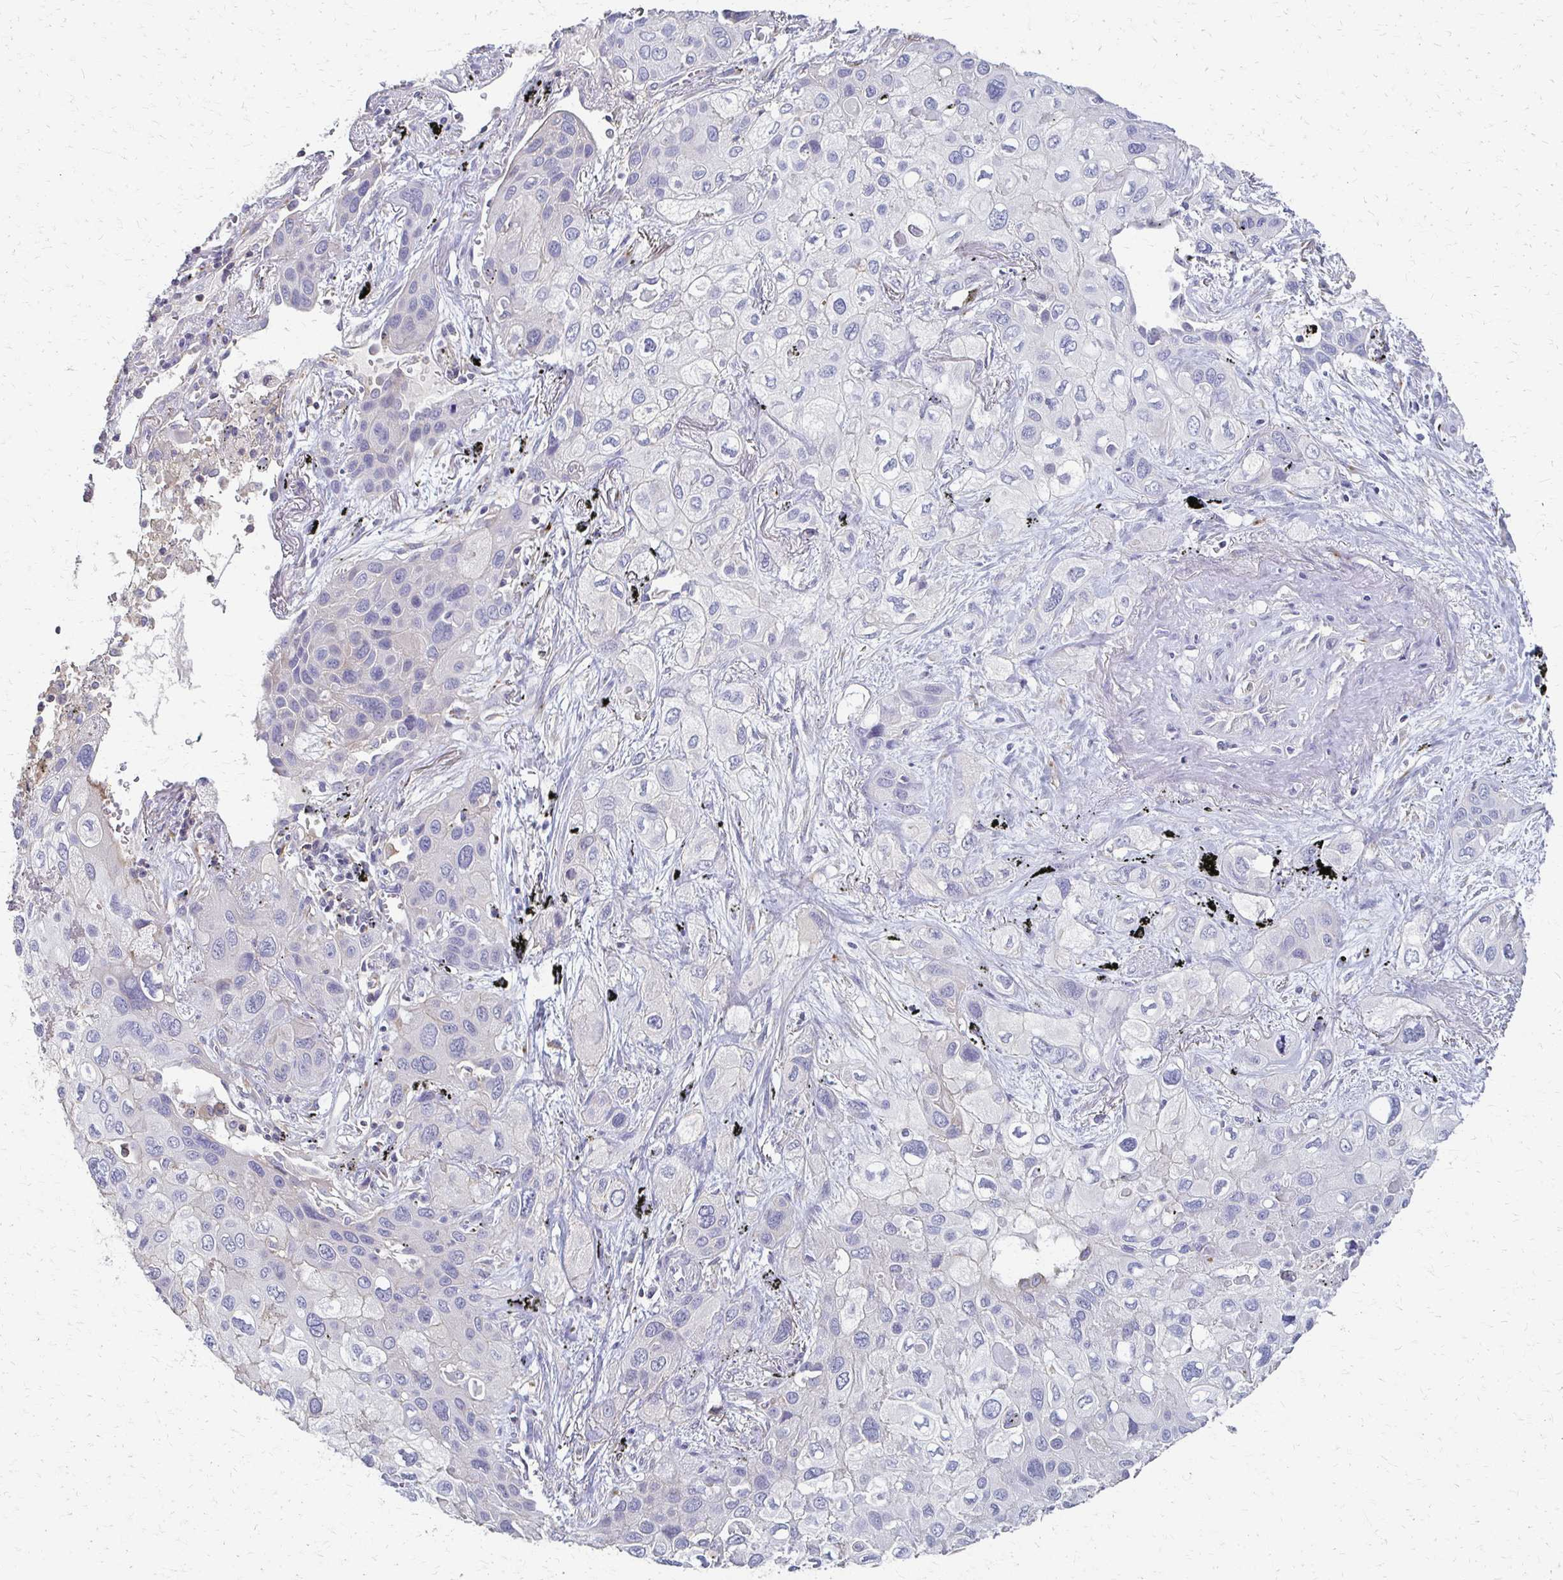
{"staining": {"intensity": "negative", "quantity": "none", "location": "none"}, "tissue": "lung cancer", "cell_type": "Tumor cells", "image_type": "cancer", "snomed": [{"axis": "morphology", "description": "Squamous cell carcinoma, NOS"}, {"axis": "morphology", "description": "Squamous cell carcinoma, metastatic, NOS"}, {"axis": "topography", "description": "Lung"}], "caption": "This is a image of immunohistochemistry staining of lung cancer (metastatic squamous cell carcinoma), which shows no expression in tumor cells.", "gene": "C1QTNF7", "patient": {"sex": "male", "age": 59}}